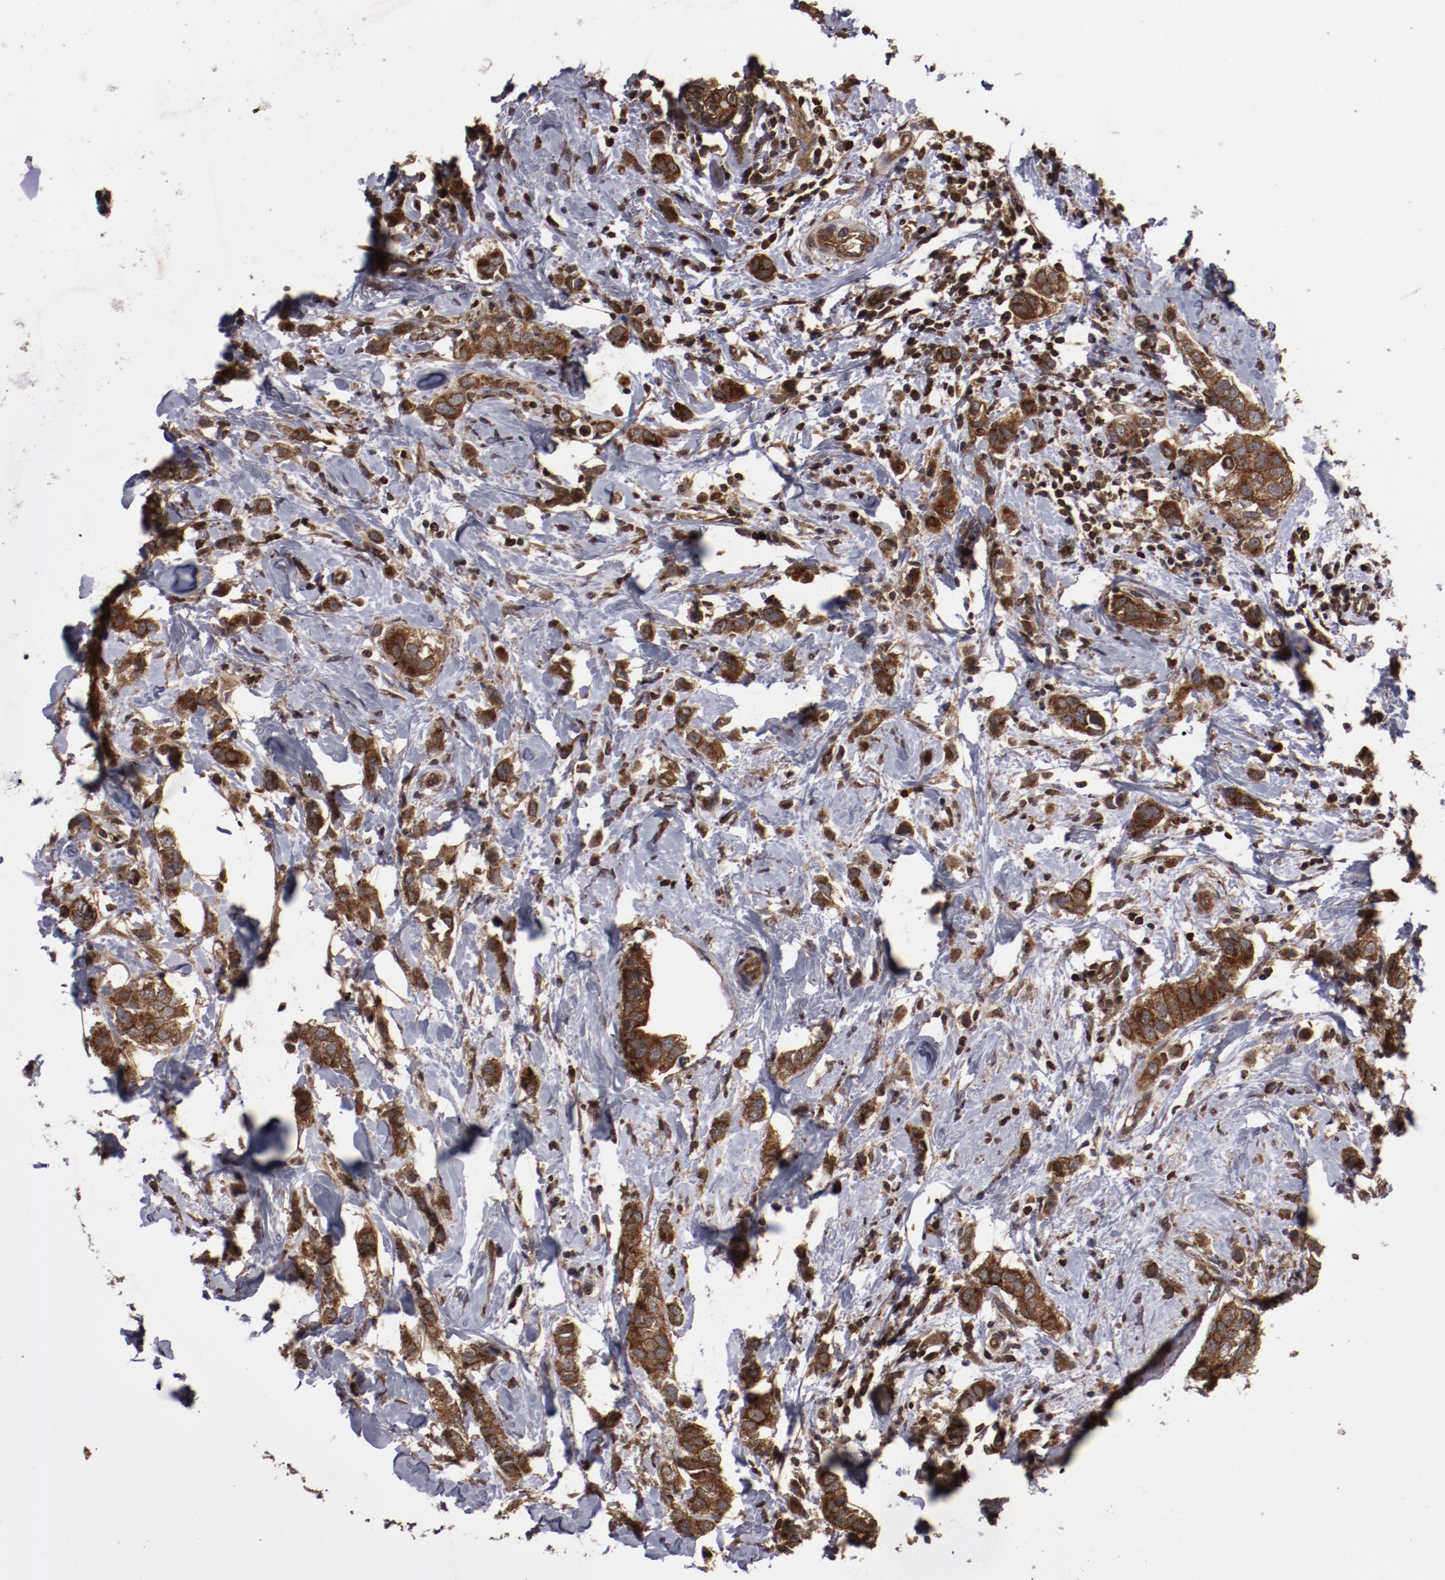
{"staining": {"intensity": "moderate", "quantity": ">75%", "location": "cytoplasmic/membranous"}, "tissue": "breast cancer", "cell_type": "Tumor cells", "image_type": "cancer", "snomed": [{"axis": "morphology", "description": "Normal tissue, NOS"}, {"axis": "morphology", "description": "Duct carcinoma"}, {"axis": "topography", "description": "Breast"}], "caption": "An image showing moderate cytoplasmic/membranous expression in about >75% of tumor cells in invasive ductal carcinoma (breast), as visualized by brown immunohistochemical staining.", "gene": "RPS6KA6", "patient": {"sex": "female", "age": 50}}